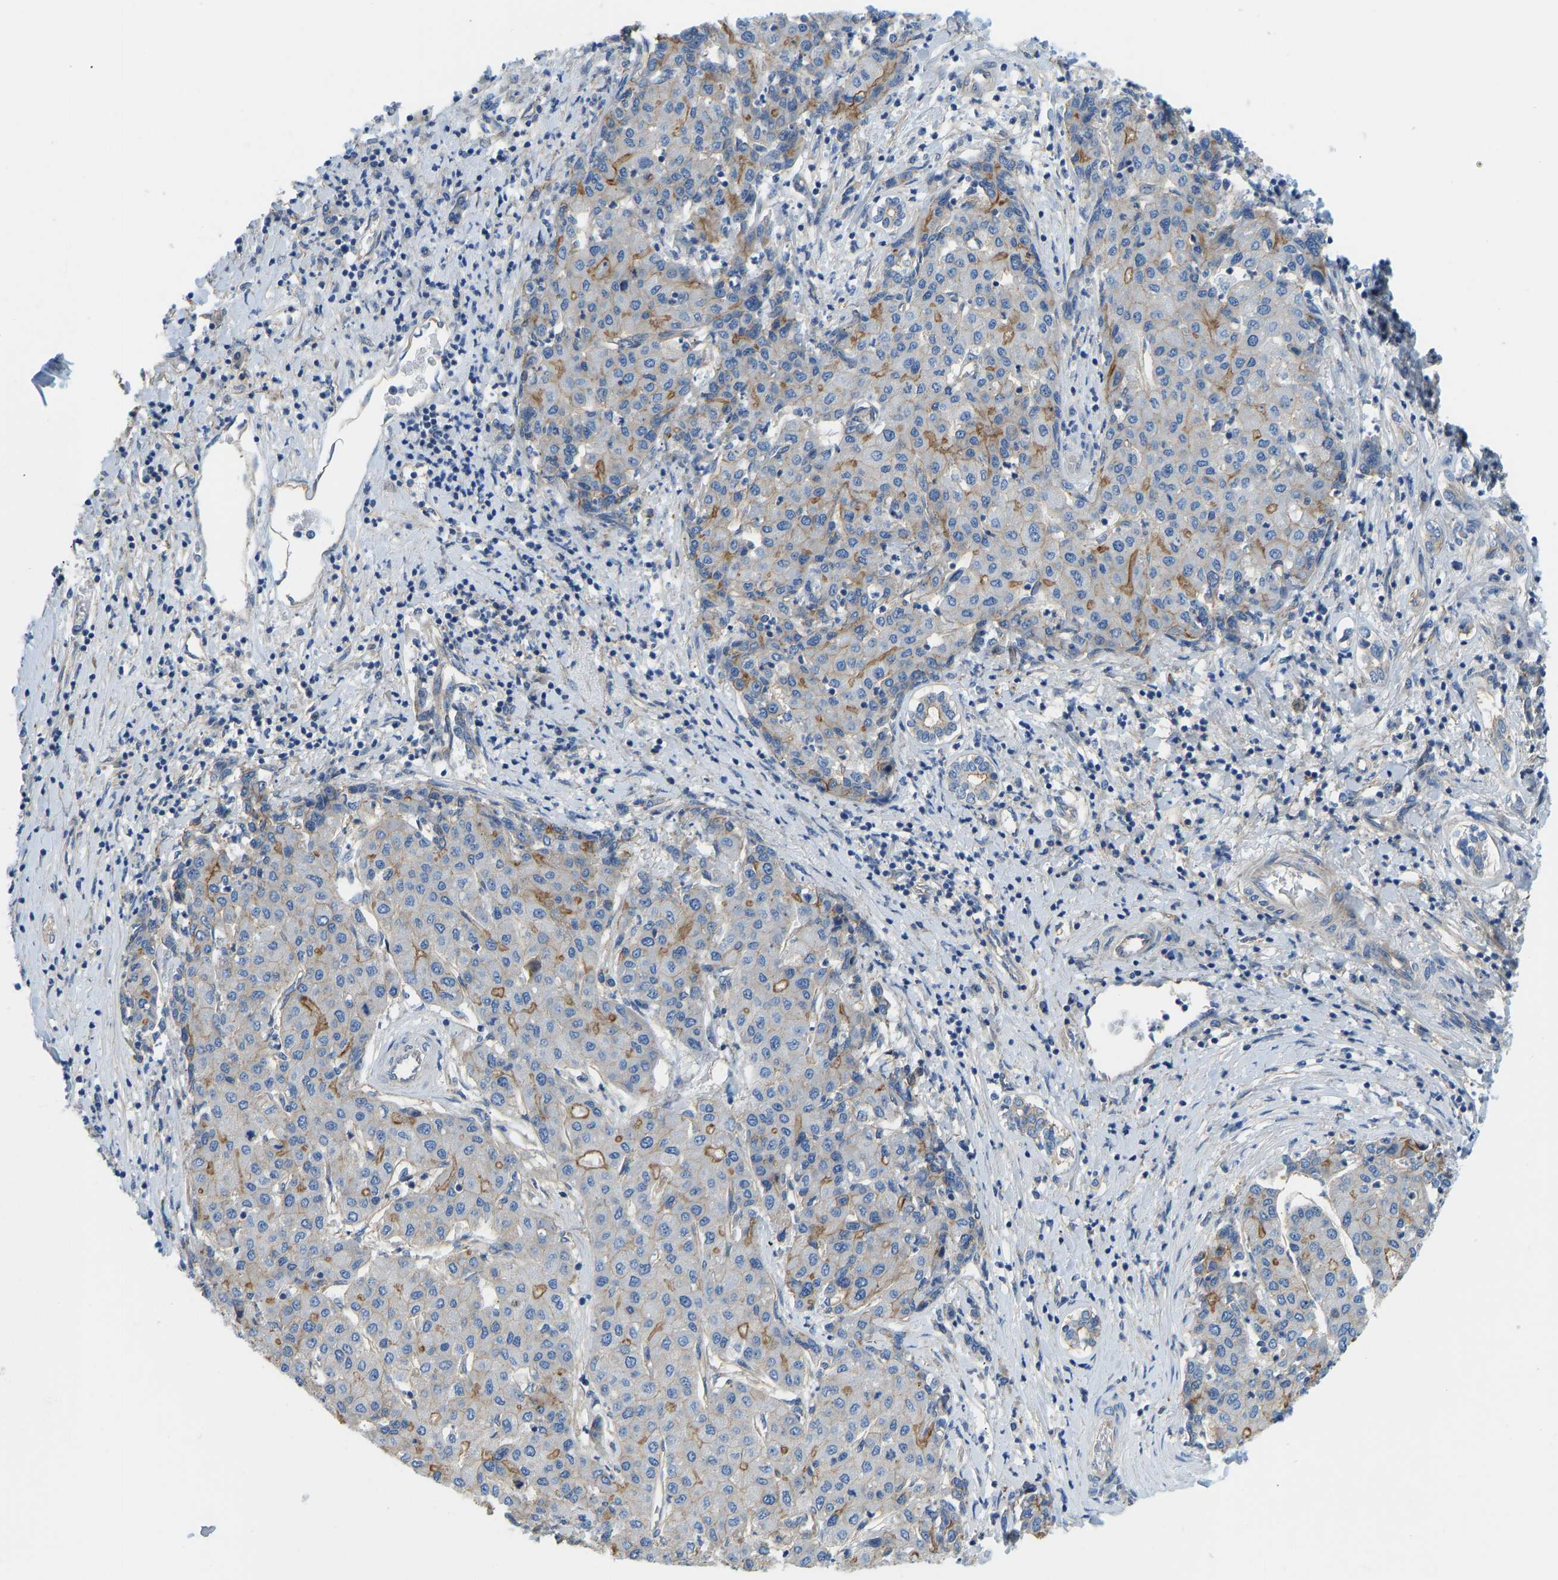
{"staining": {"intensity": "moderate", "quantity": "25%-75%", "location": "cytoplasmic/membranous"}, "tissue": "liver cancer", "cell_type": "Tumor cells", "image_type": "cancer", "snomed": [{"axis": "morphology", "description": "Carcinoma, Hepatocellular, NOS"}, {"axis": "topography", "description": "Liver"}], "caption": "A brown stain shows moderate cytoplasmic/membranous staining of a protein in liver hepatocellular carcinoma tumor cells. (DAB IHC with brightfield microscopy, high magnification).", "gene": "CHAD", "patient": {"sex": "male", "age": 65}}